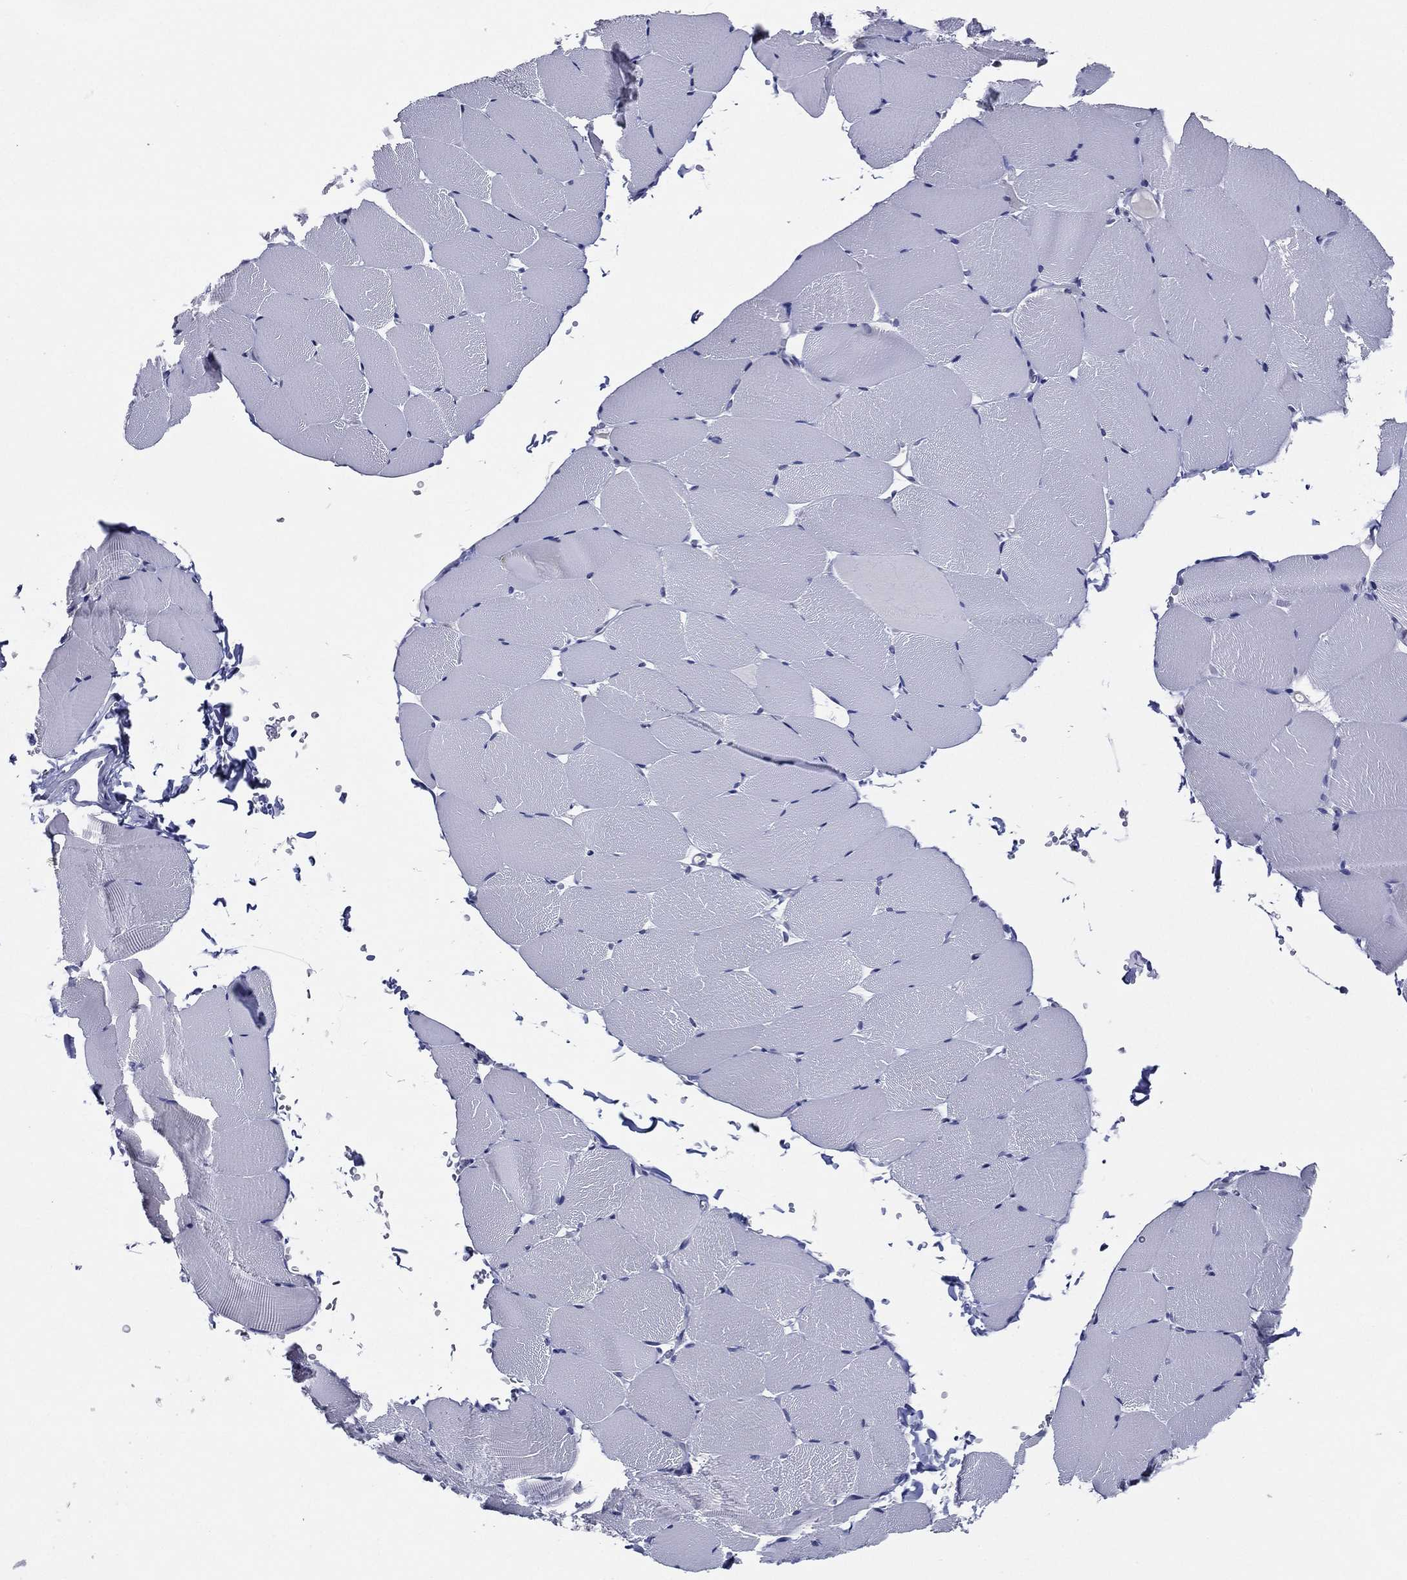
{"staining": {"intensity": "negative", "quantity": "none", "location": "none"}, "tissue": "skeletal muscle", "cell_type": "Myocytes", "image_type": "normal", "snomed": [{"axis": "morphology", "description": "Normal tissue, NOS"}, {"axis": "topography", "description": "Skeletal muscle"}], "caption": "Immunohistochemistry (IHC) of benign skeletal muscle displays no expression in myocytes.", "gene": "TFAP2A", "patient": {"sex": "female", "age": 37}}